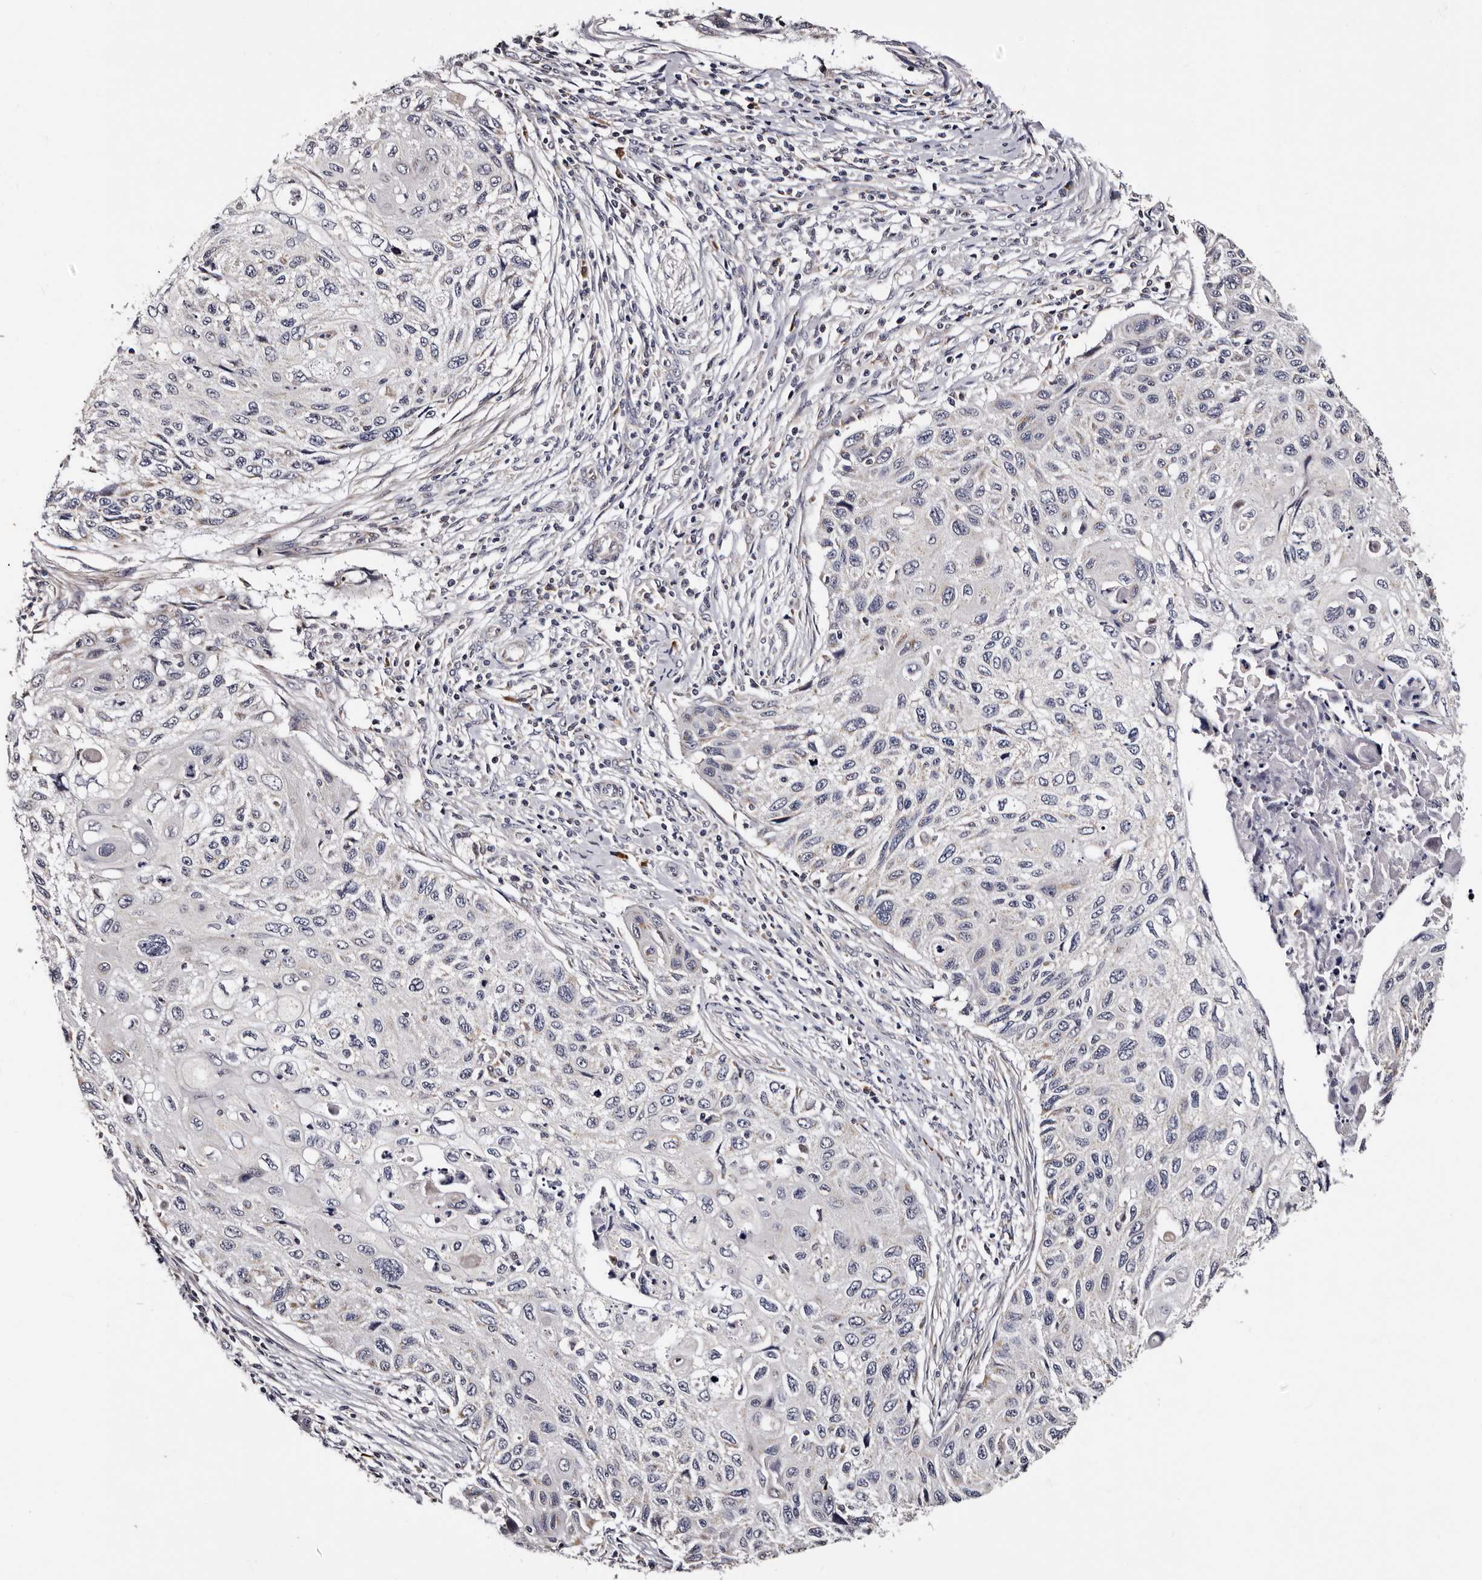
{"staining": {"intensity": "negative", "quantity": "none", "location": "none"}, "tissue": "cervical cancer", "cell_type": "Tumor cells", "image_type": "cancer", "snomed": [{"axis": "morphology", "description": "Squamous cell carcinoma, NOS"}, {"axis": "topography", "description": "Cervix"}], "caption": "A high-resolution image shows immunohistochemistry (IHC) staining of squamous cell carcinoma (cervical), which displays no significant positivity in tumor cells.", "gene": "TAF4B", "patient": {"sex": "female", "age": 70}}